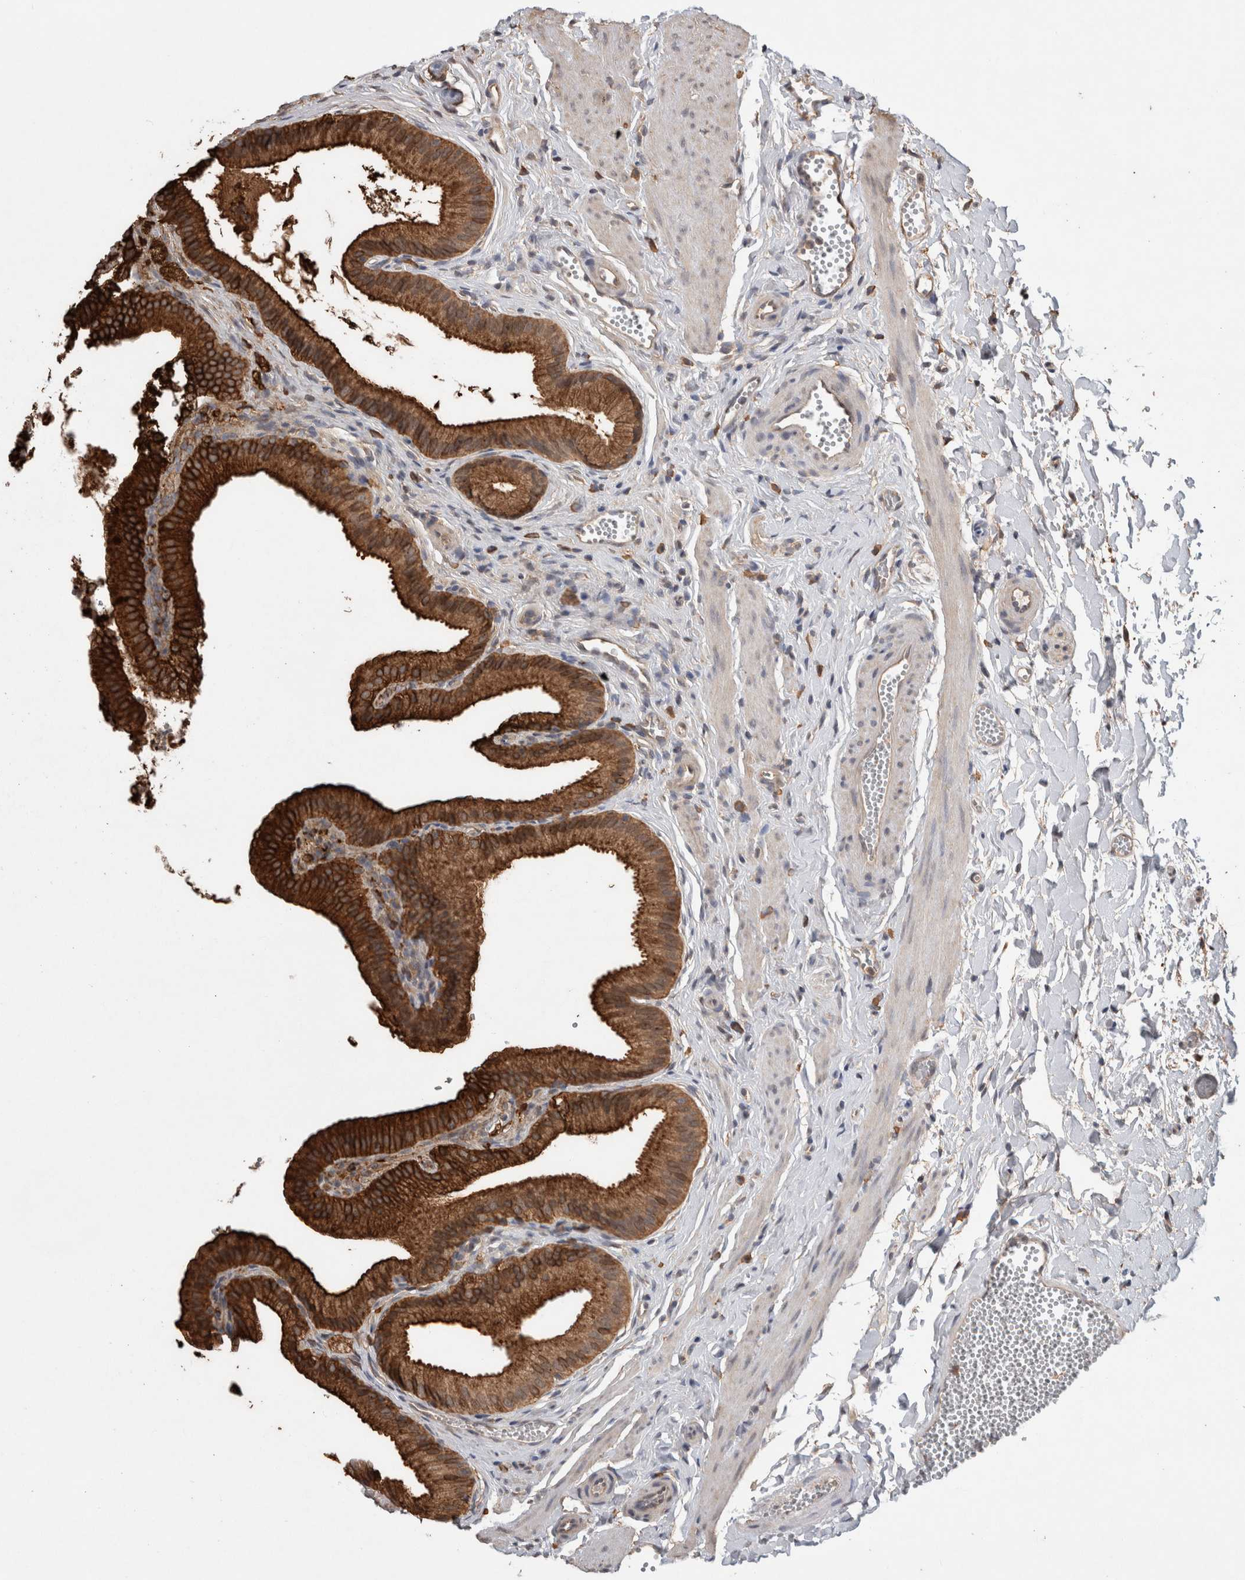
{"staining": {"intensity": "strong", "quantity": ">75%", "location": "cytoplasmic/membranous"}, "tissue": "gallbladder", "cell_type": "Glandular cells", "image_type": "normal", "snomed": [{"axis": "morphology", "description": "Normal tissue, NOS"}, {"axis": "topography", "description": "Gallbladder"}], "caption": "This photomicrograph shows IHC staining of benign human gallbladder, with high strong cytoplasmic/membranous positivity in approximately >75% of glandular cells.", "gene": "TRIM5", "patient": {"sex": "male", "age": 38}}